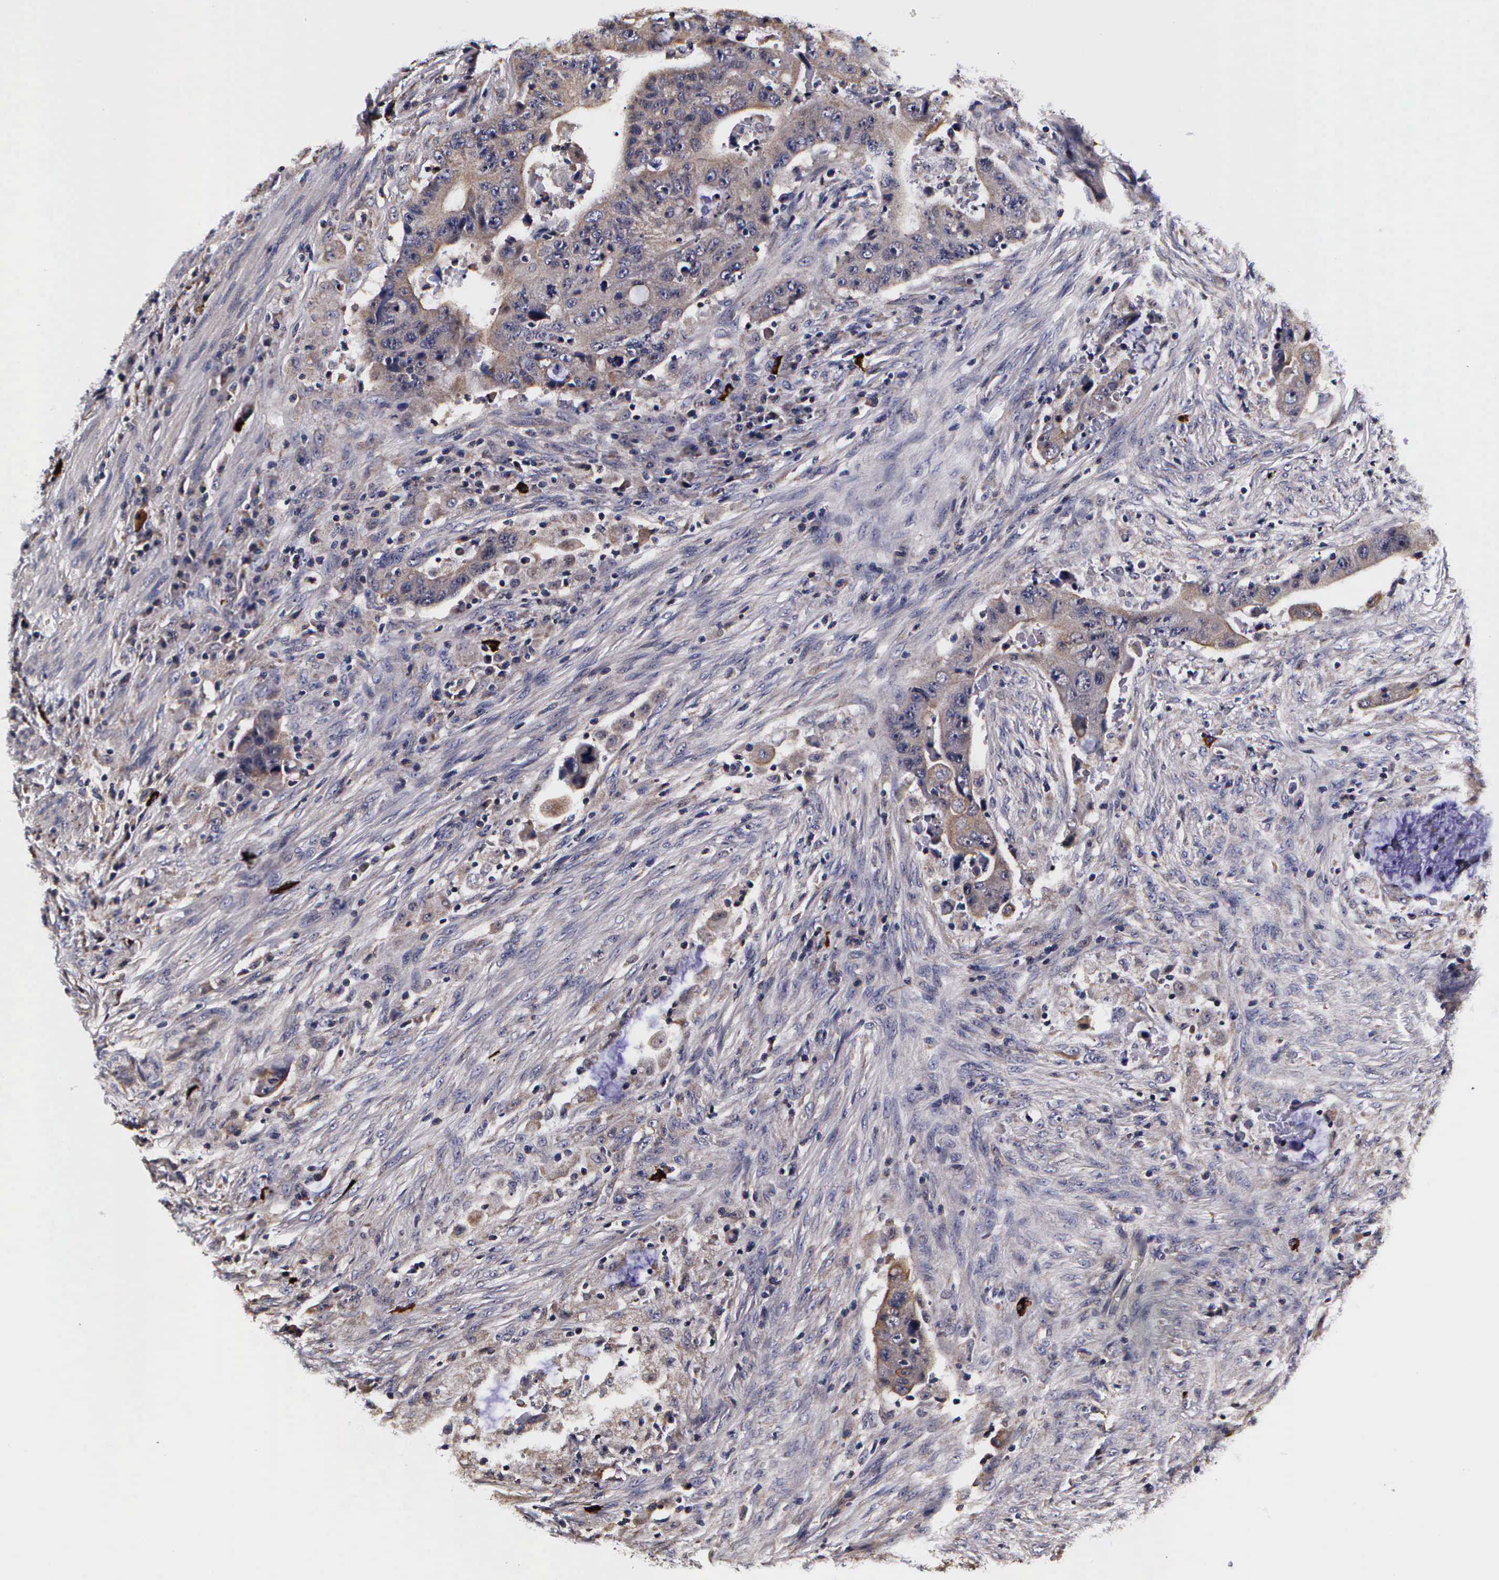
{"staining": {"intensity": "weak", "quantity": "25%-75%", "location": "cytoplasmic/membranous"}, "tissue": "colorectal cancer", "cell_type": "Tumor cells", "image_type": "cancer", "snomed": [{"axis": "morphology", "description": "Adenocarcinoma, NOS"}, {"axis": "topography", "description": "Rectum"}], "caption": "The photomicrograph exhibits staining of colorectal adenocarcinoma, revealing weak cytoplasmic/membranous protein positivity (brown color) within tumor cells.", "gene": "PSMA3", "patient": {"sex": "female", "age": 71}}